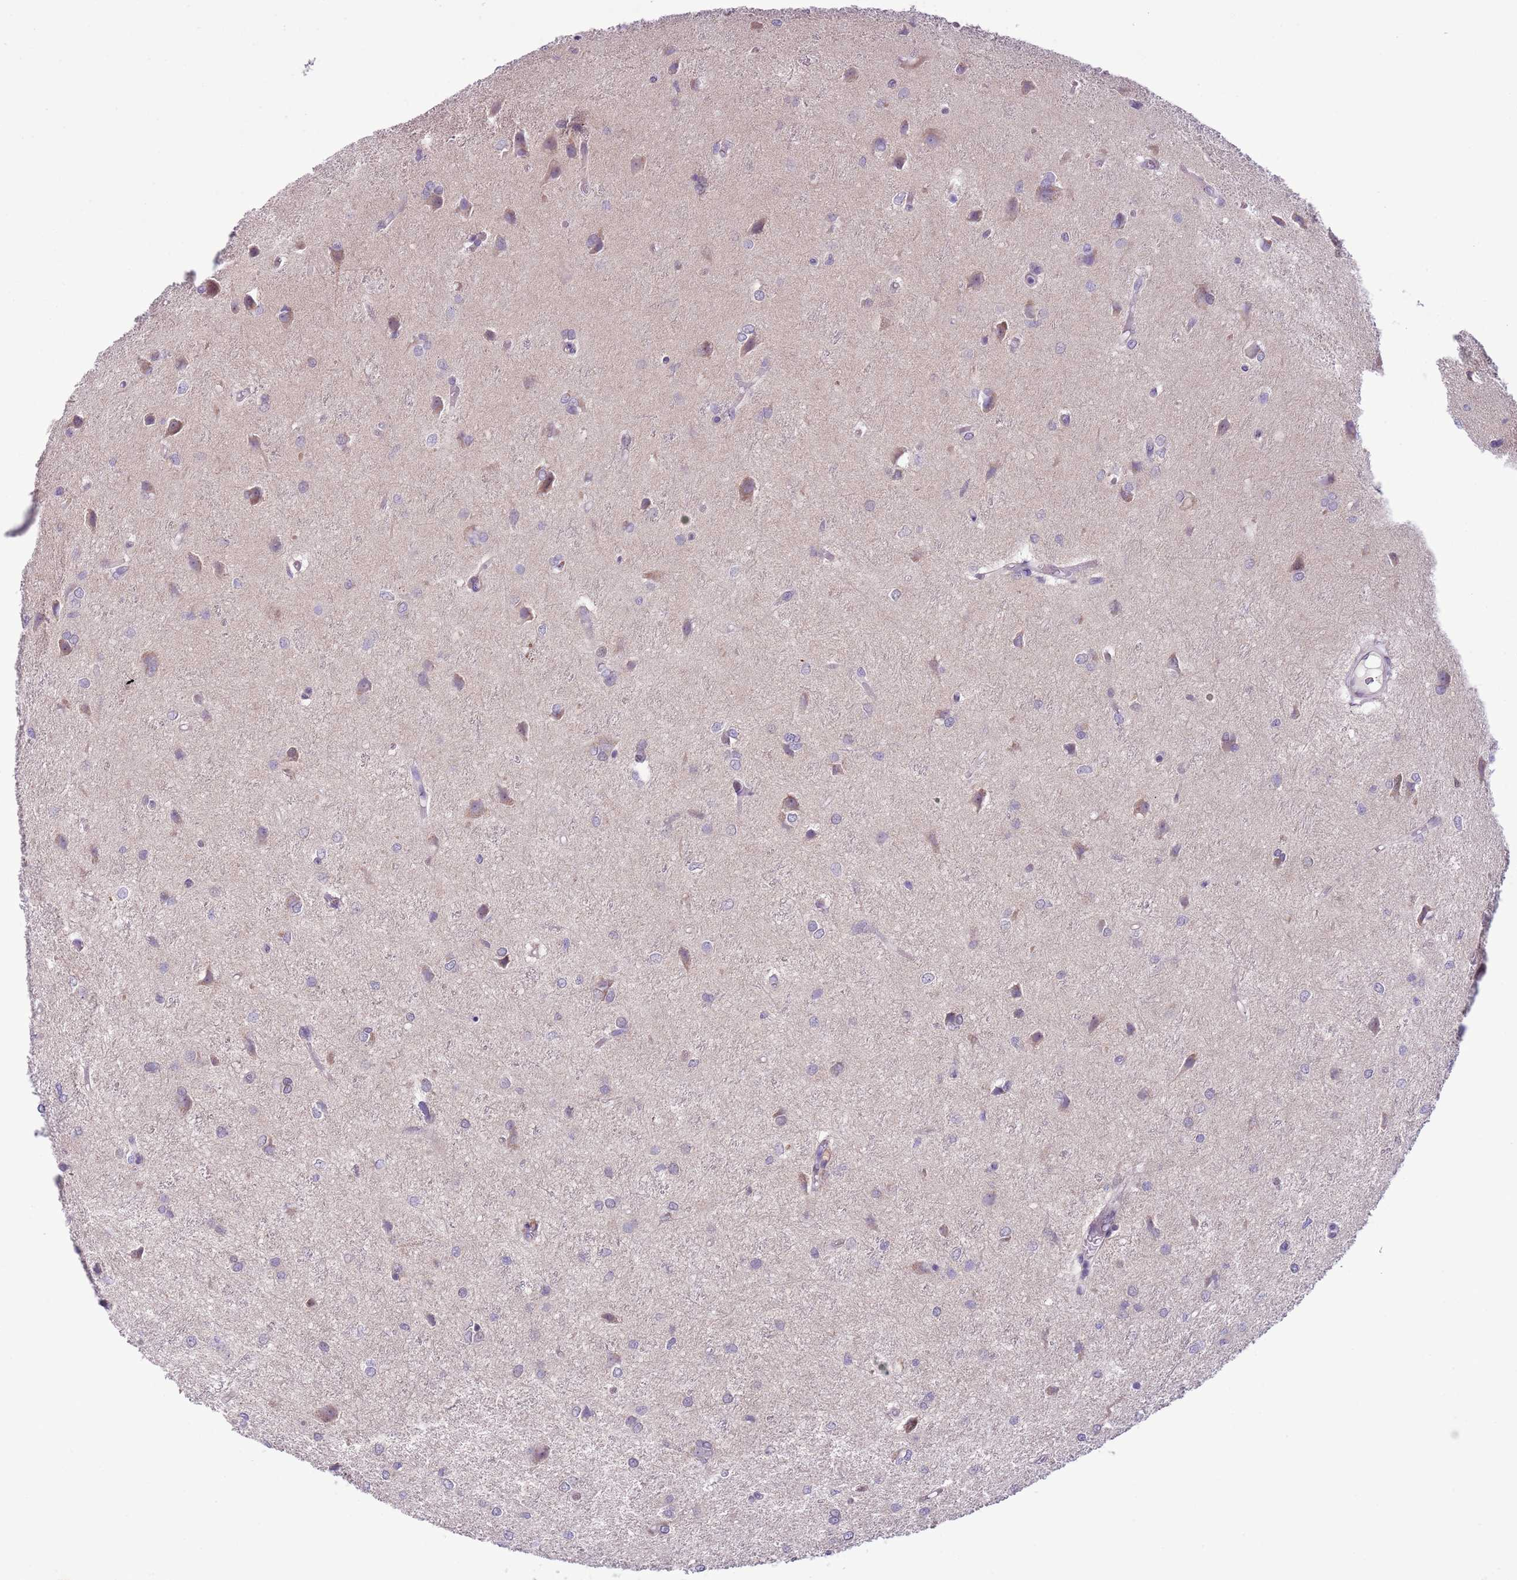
{"staining": {"intensity": "negative", "quantity": "none", "location": "none"}, "tissue": "glioma", "cell_type": "Tumor cells", "image_type": "cancer", "snomed": [{"axis": "morphology", "description": "Glioma, malignant, High grade"}, {"axis": "topography", "description": "Brain"}], "caption": "Immunohistochemistry histopathology image of neoplastic tissue: human malignant high-grade glioma stained with DAB (3,3'-diaminobenzidine) reveals no significant protein staining in tumor cells. (IHC, brightfield microscopy, high magnification).", "gene": "CCND2", "patient": {"sex": "female", "age": 50}}